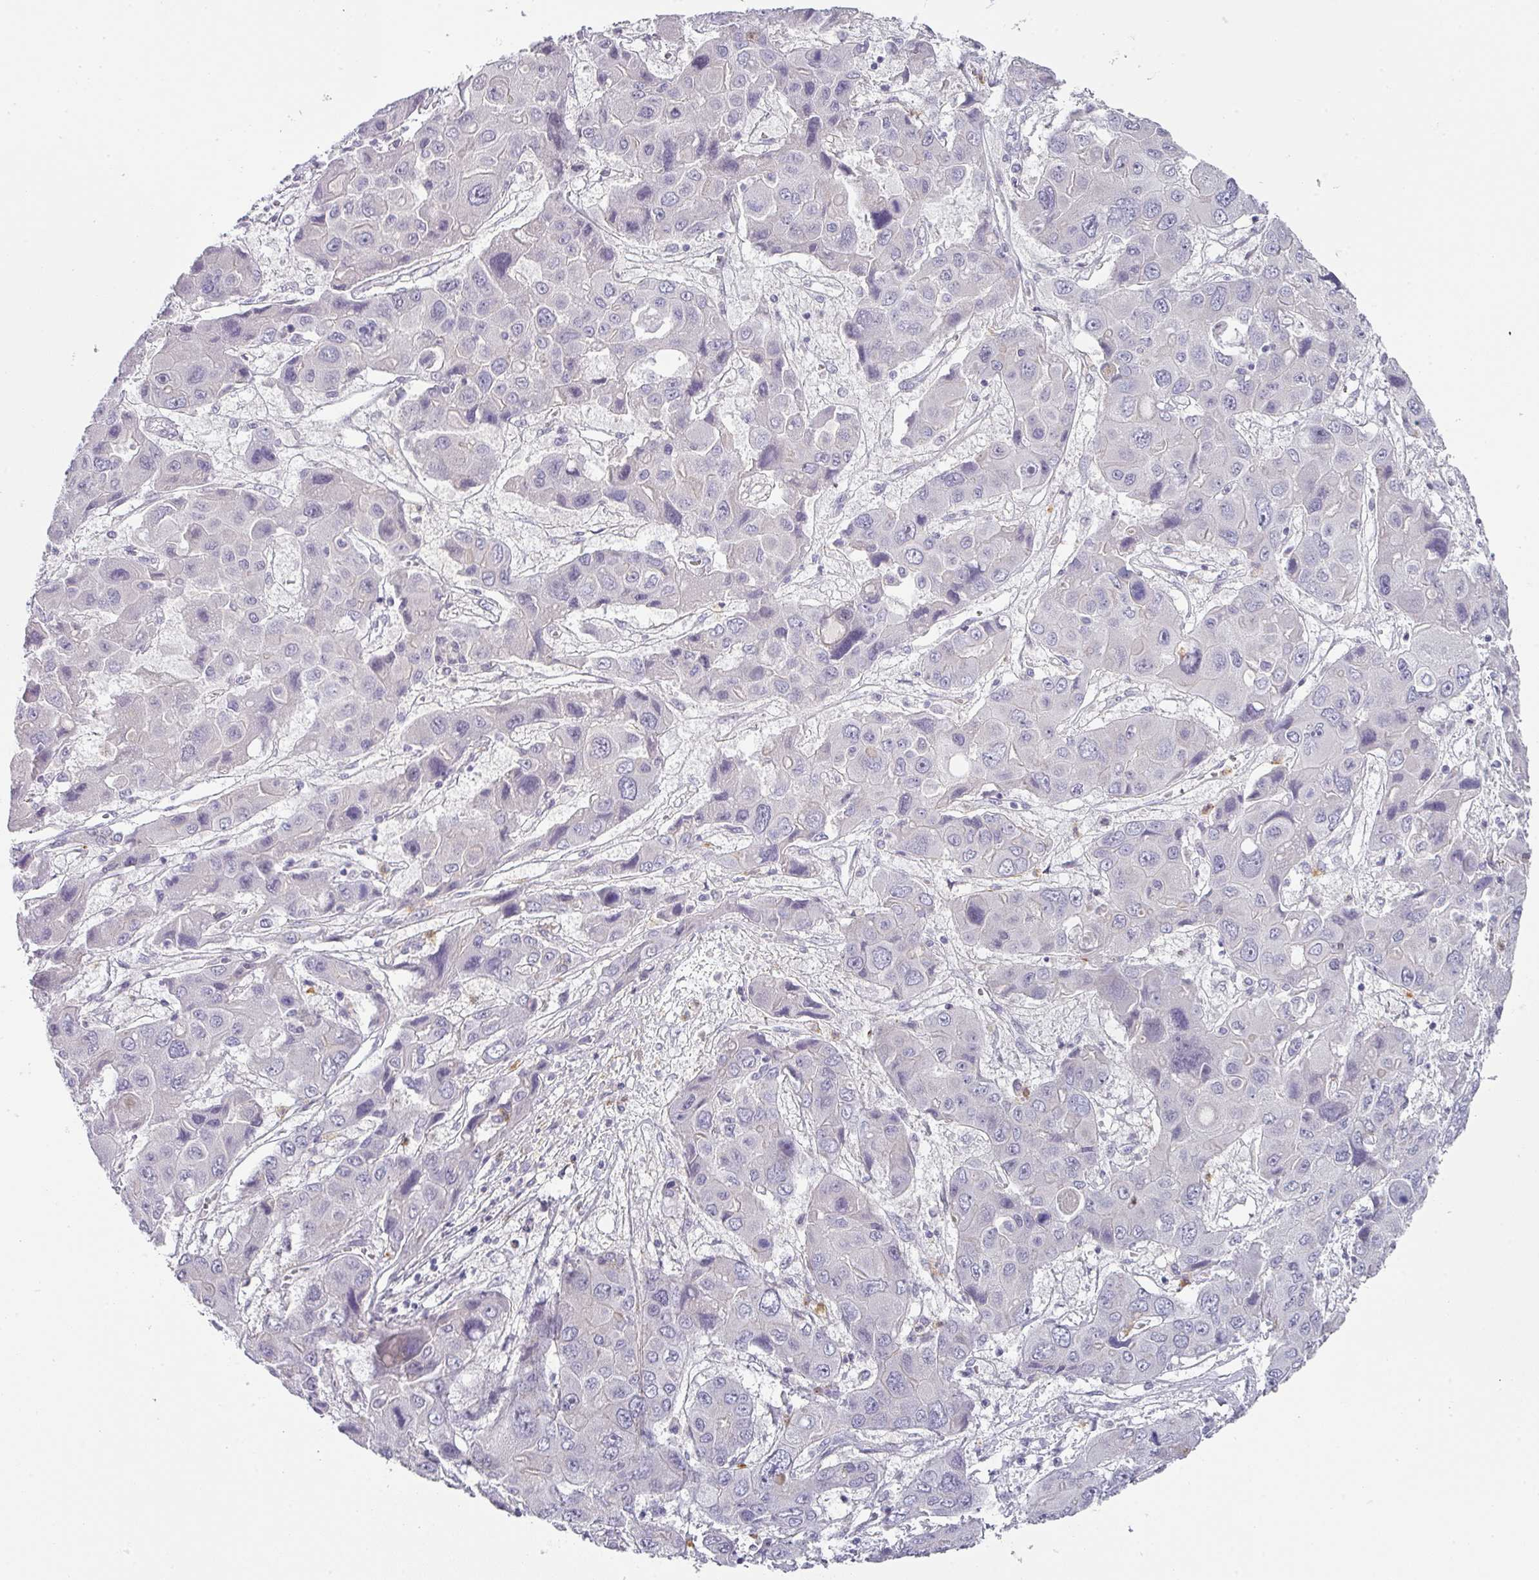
{"staining": {"intensity": "negative", "quantity": "none", "location": "none"}, "tissue": "liver cancer", "cell_type": "Tumor cells", "image_type": "cancer", "snomed": [{"axis": "morphology", "description": "Cholangiocarcinoma"}, {"axis": "topography", "description": "Liver"}], "caption": "Cholangiocarcinoma (liver) was stained to show a protein in brown. There is no significant positivity in tumor cells.", "gene": "BTLA", "patient": {"sex": "male", "age": 67}}